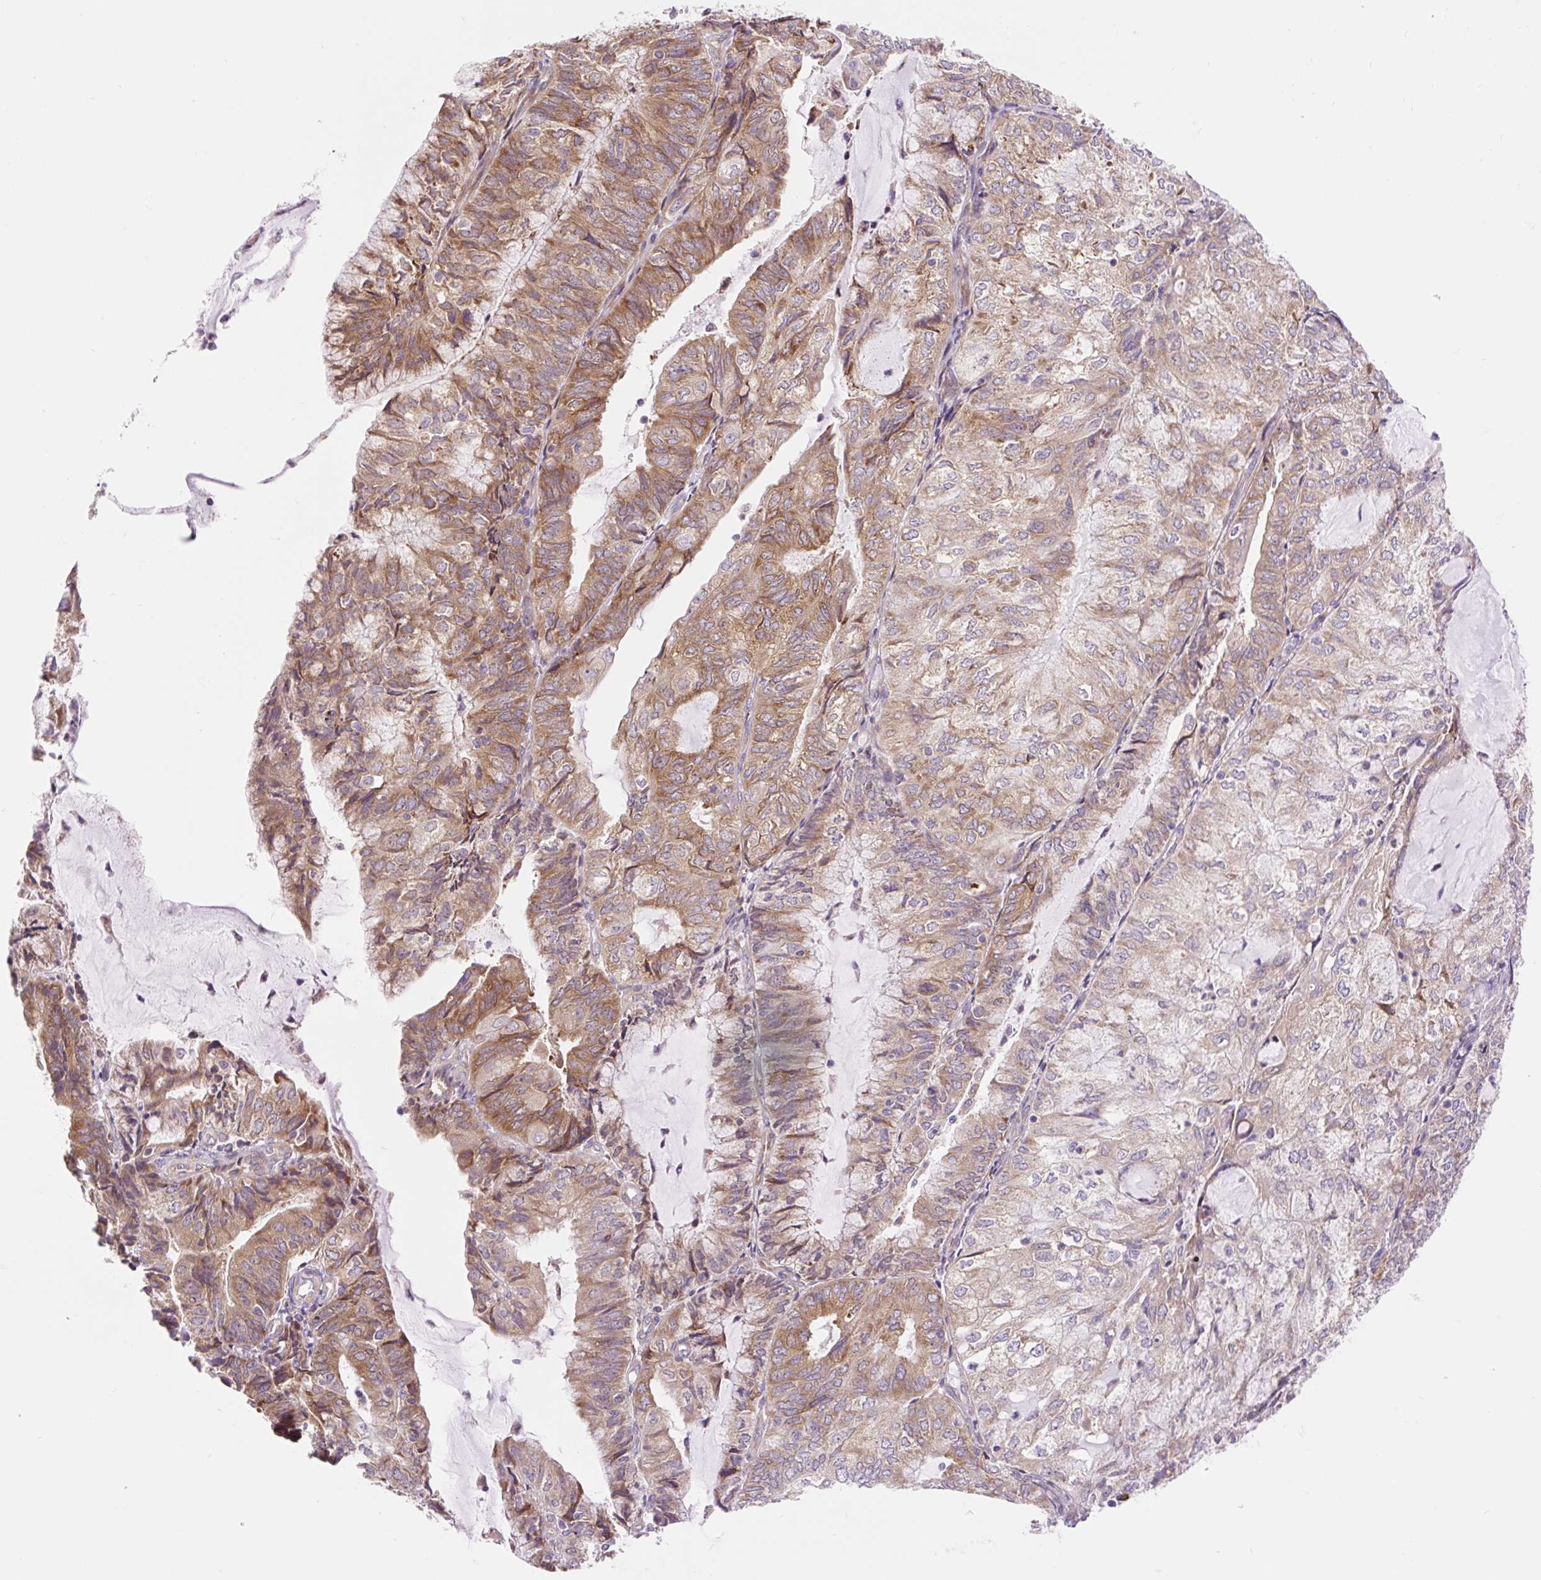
{"staining": {"intensity": "moderate", "quantity": ">75%", "location": "cytoplasmic/membranous"}, "tissue": "endometrial cancer", "cell_type": "Tumor cells", "image_type": "cancer", "snomed": [{"axis": "morphology", "description": "Adenocarcinoma, NOS"}, {"axis": "topography", "description": "Endometrium"}], "caption": "Endometrial cancer (adenocarcinoma) stained with immunohistochemistry (IHC) displays moderate cytoplasmic/membranous positivity in approximately >75% of tumor cells.", "gene": "GPR45", "patient": {"sex": "female", "age": 81}}